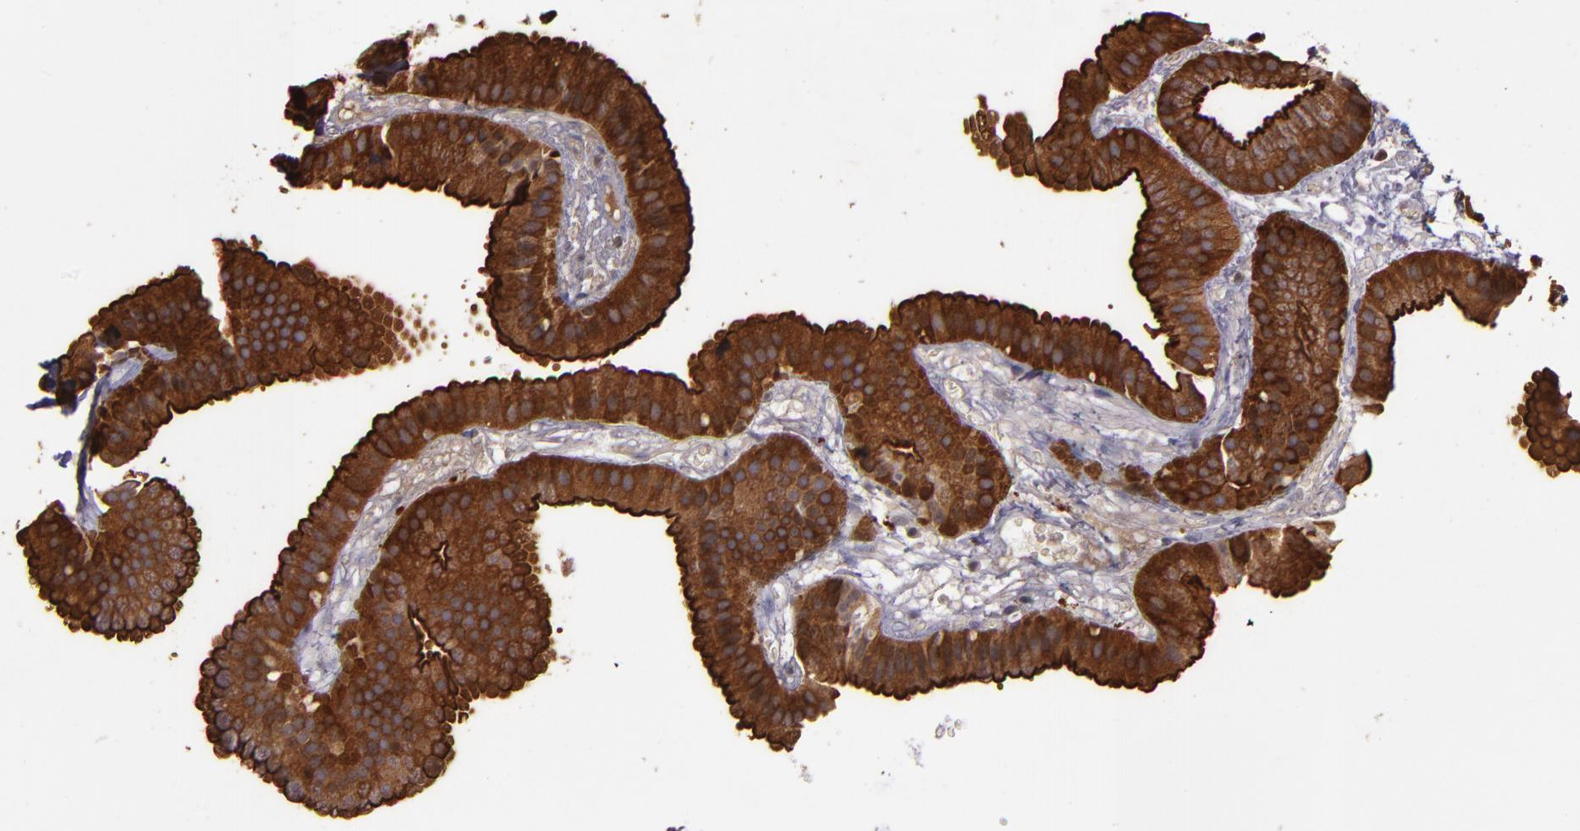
{"staining": {"intensity": "strong", "quantity": ">75%", "location": "cytoplasmic/membranous"}, "tissue": "gallbladder", "cell_type": "Glandular cells", "image_type": "normal", "snomed": [{"axis": "morphology", "description": "Normal tissue, NOS"}, {"axis": "topography", "description": "Gallbladder"}], "caption": "Protein staining reveals strong cytoplasmic/membranous positivity in approximately >75% of glandular cells in normal gallbladder.", "gene": "SLC9A3R1", "patient": {"sex": "female", "age": 63}}